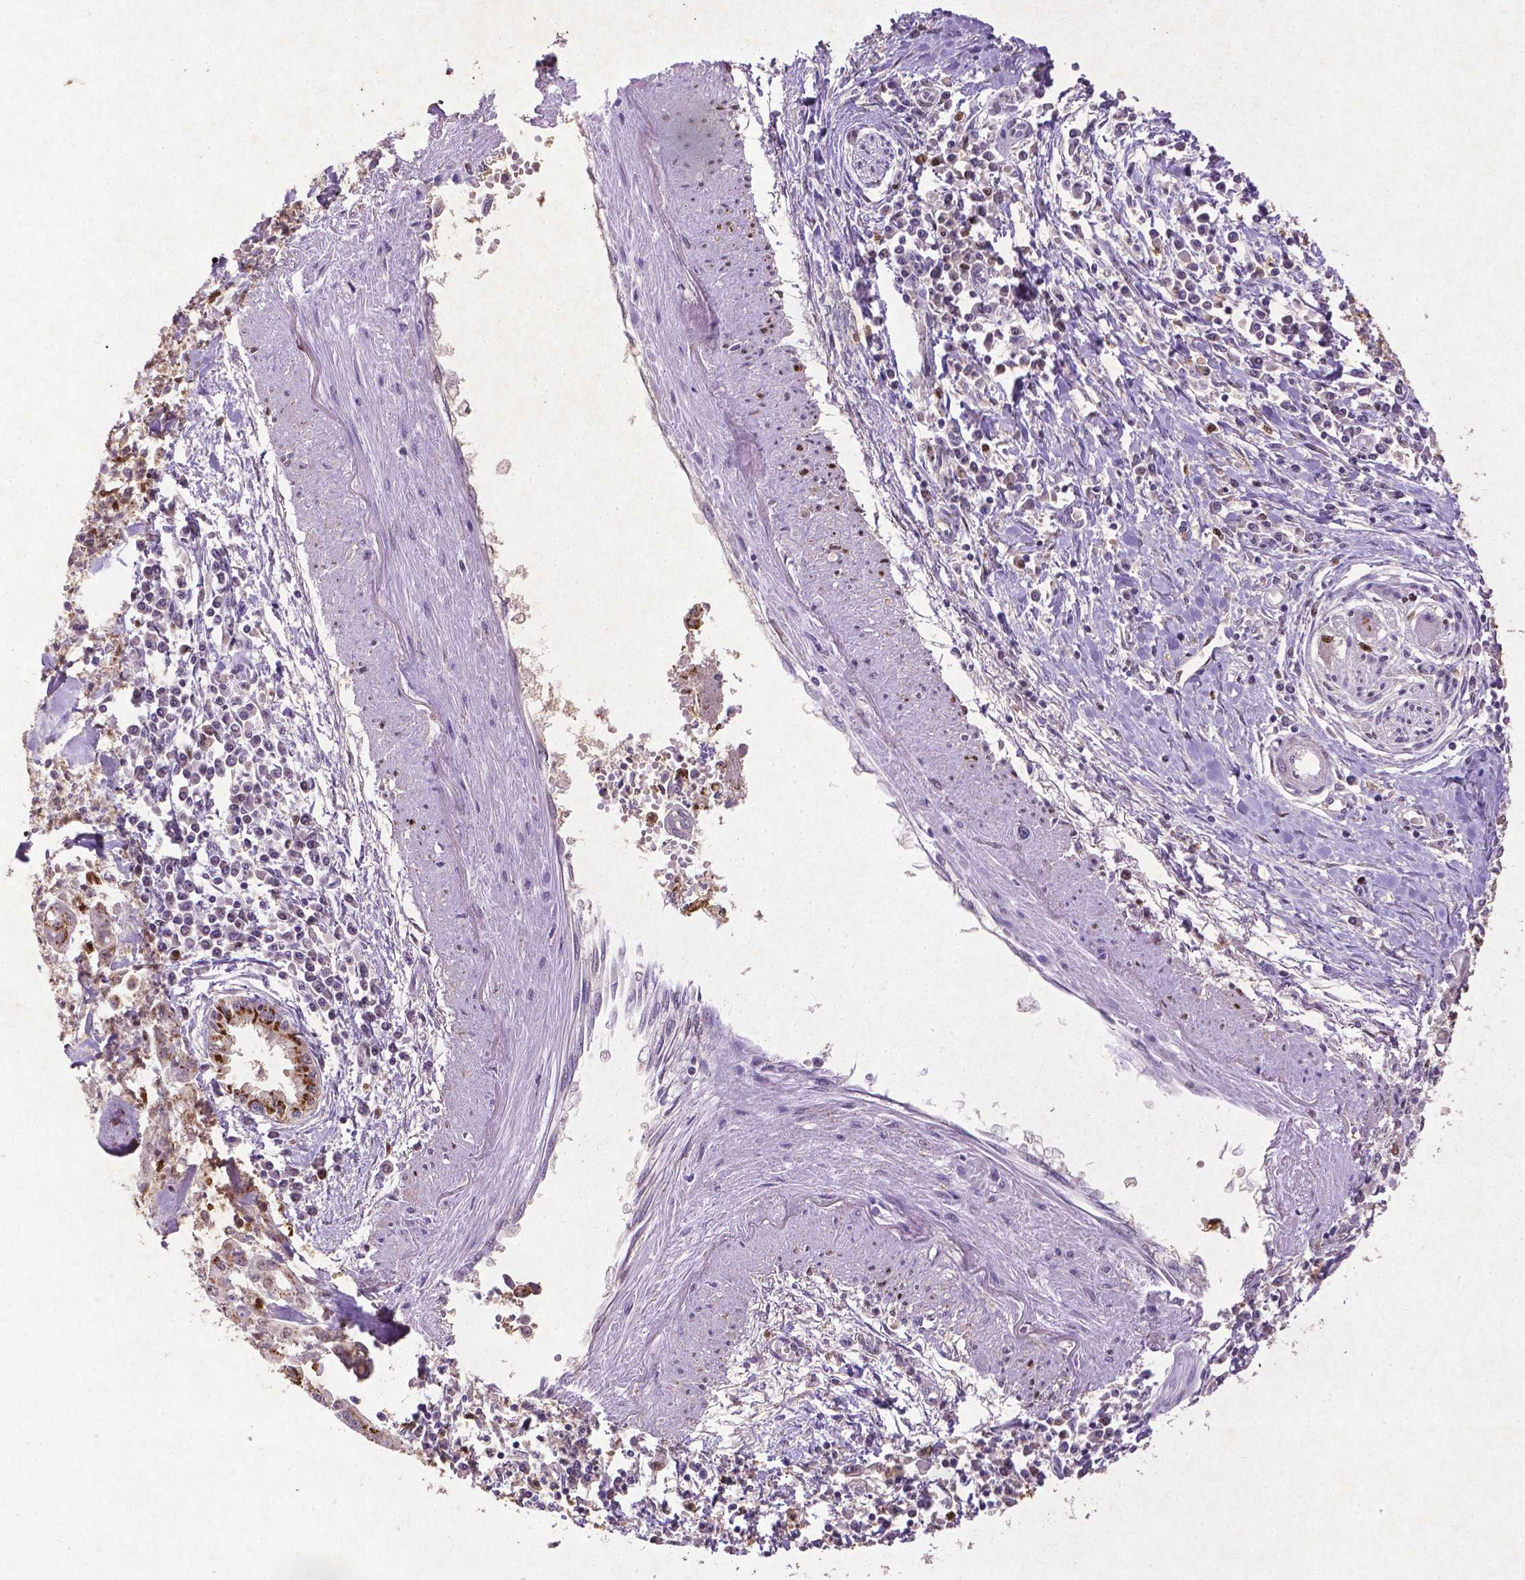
{"staining": {"intensity": "strong", "quantity": ">75%", "location": "cytoplasmic/membranous"}, "tissue": "pancreatic cancer", "cell_type": "Tumor cells", "image_type": "cancer", "snomed": [{"axis": "morphology", "description": "Adenocarcinoma, NOS"}, {"axis": "topography", "description": "Pancreas"}], "caption": "Immunohistochemistry (IHC) of pancreatic cancer displays high levels of strong cytoplasmic/membranous staining in about >75% of tumor cells.", "gene": "CDKN1A", "patient": {"sex": "male", "age": 72}}